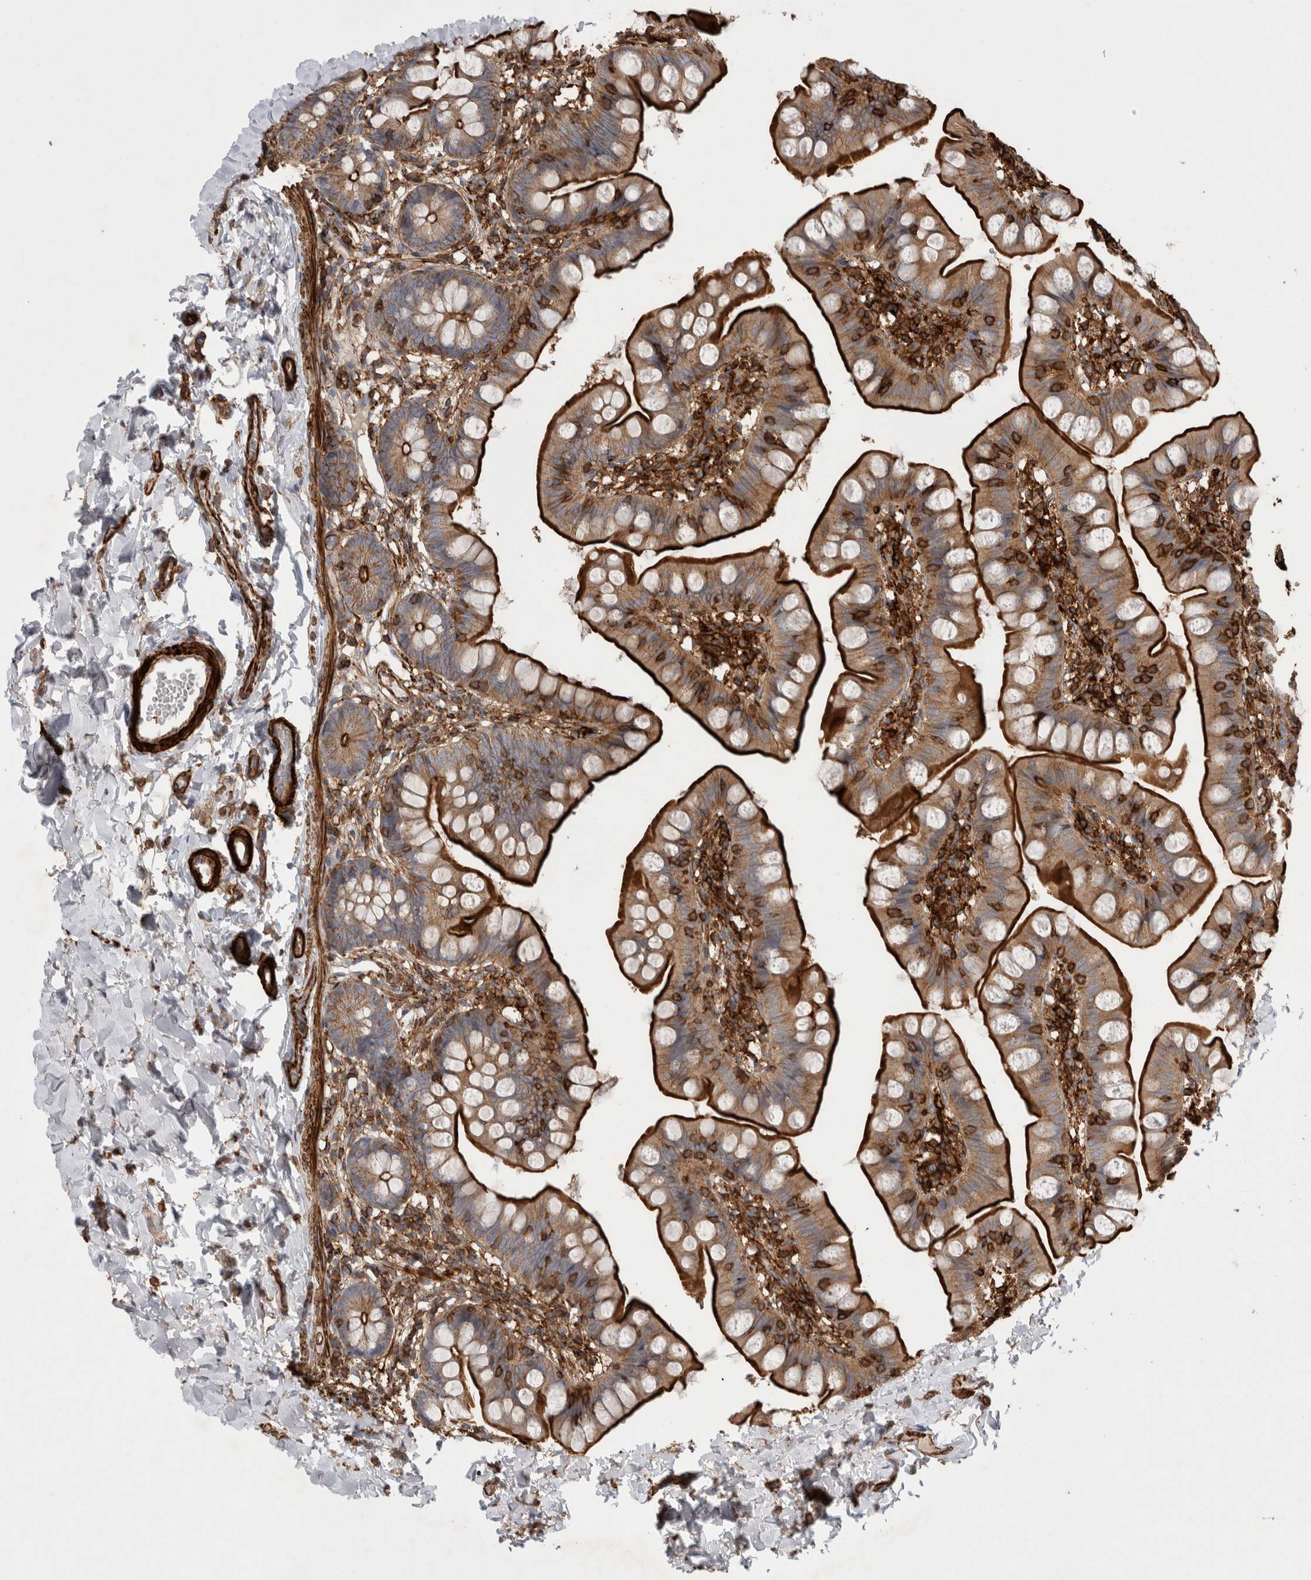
{"staining": {"intensity": "strong", "quantity": ">75%", "location": "cytoplasmic/membranous"}, "tissue": "small intestine", "cell_type": "Glandular cells", "image_type": "normal", "snomed": [{"axis": "morphology", "description": "Normal tissue, NOS"}, {"axis": "topography", "description": "Small intestine"}], "caption": "A photomicrograph of human small intestine stained for a protein reveals strong cytoplasmic/membranous brown staining in glandular cells.", "gene": "GPER1", "patient": {"sex": "male", "age": 7}}